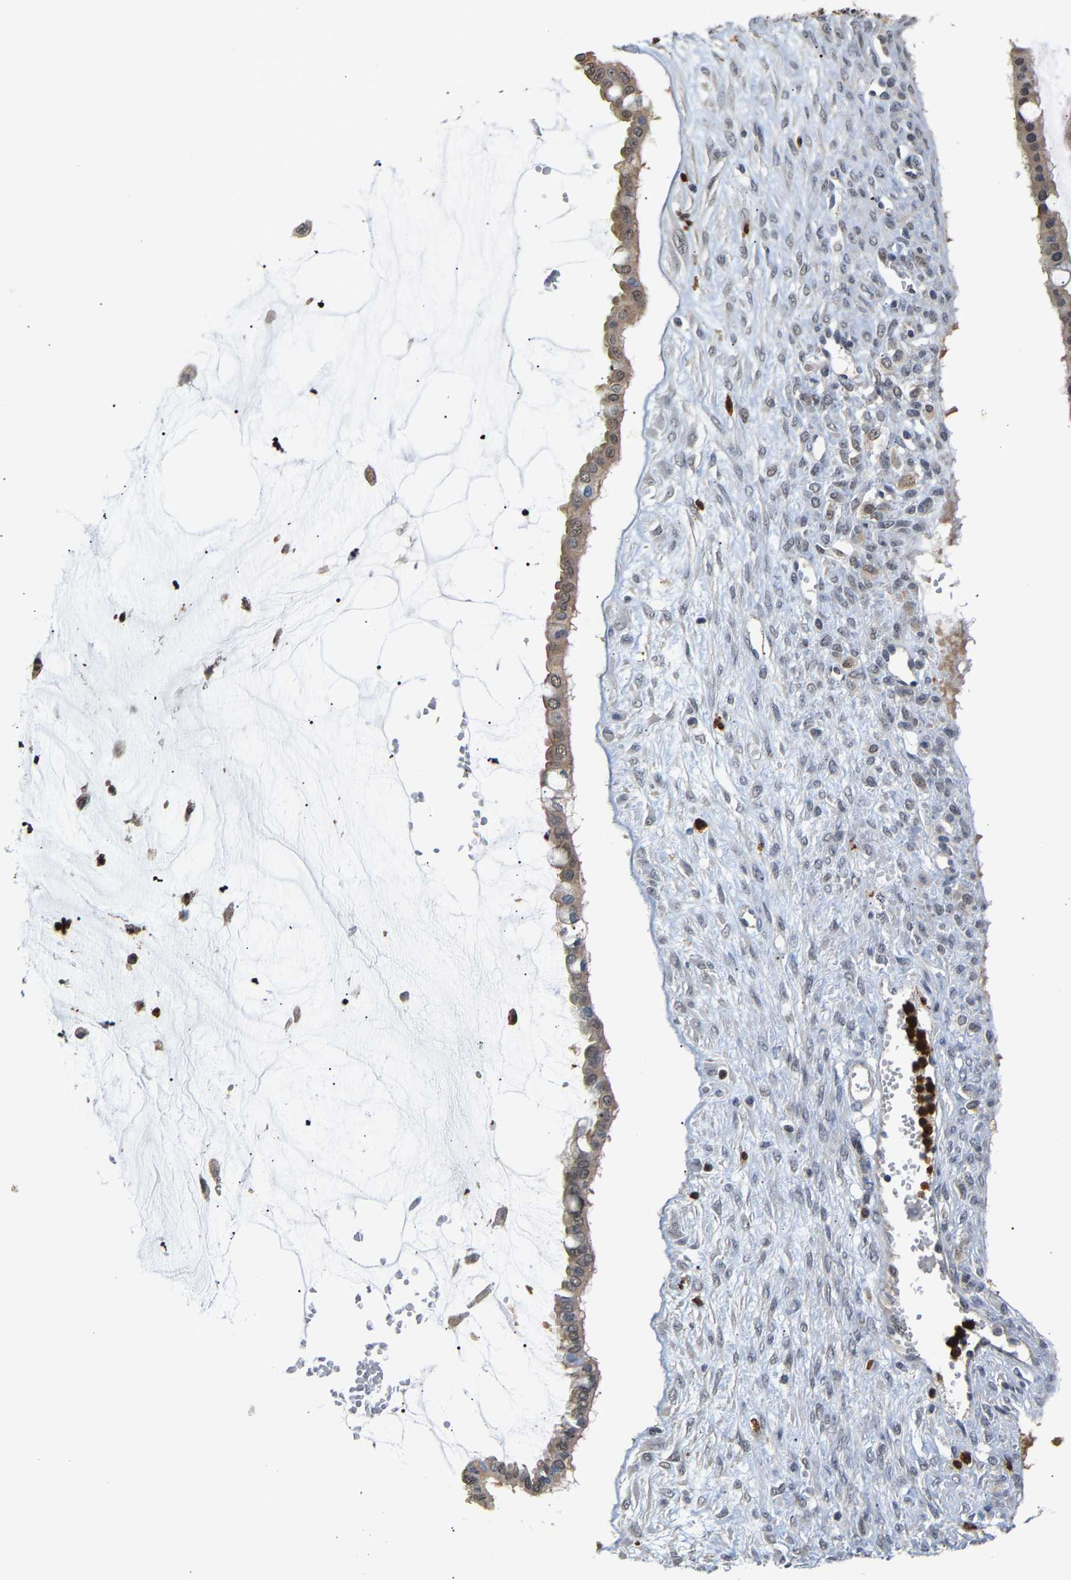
{"staining": {"intensity": "weak", "quantity": "25%-75%", "location": "cytoplasmic/membranous"}, "tissue": "ovarian cancer", "cell_type": "Tumor cells", "image_type": "cancer", "snomed": [{"axis": "morphology", "description": "Cystadenocarcinoma, mucinous, NOS"}, {"axis": "topography", "description": "Ovary"}], "caption": "This is an image of immunohistochemistry (IHC) staining of ovarian cancer (mucinous cystadenocarcinoma), which shows weak positivity in the cytoplasmic/membranous of tumor cells.", "gene": "TDRD7", "patient": {"sex": "female", "age": 73}}